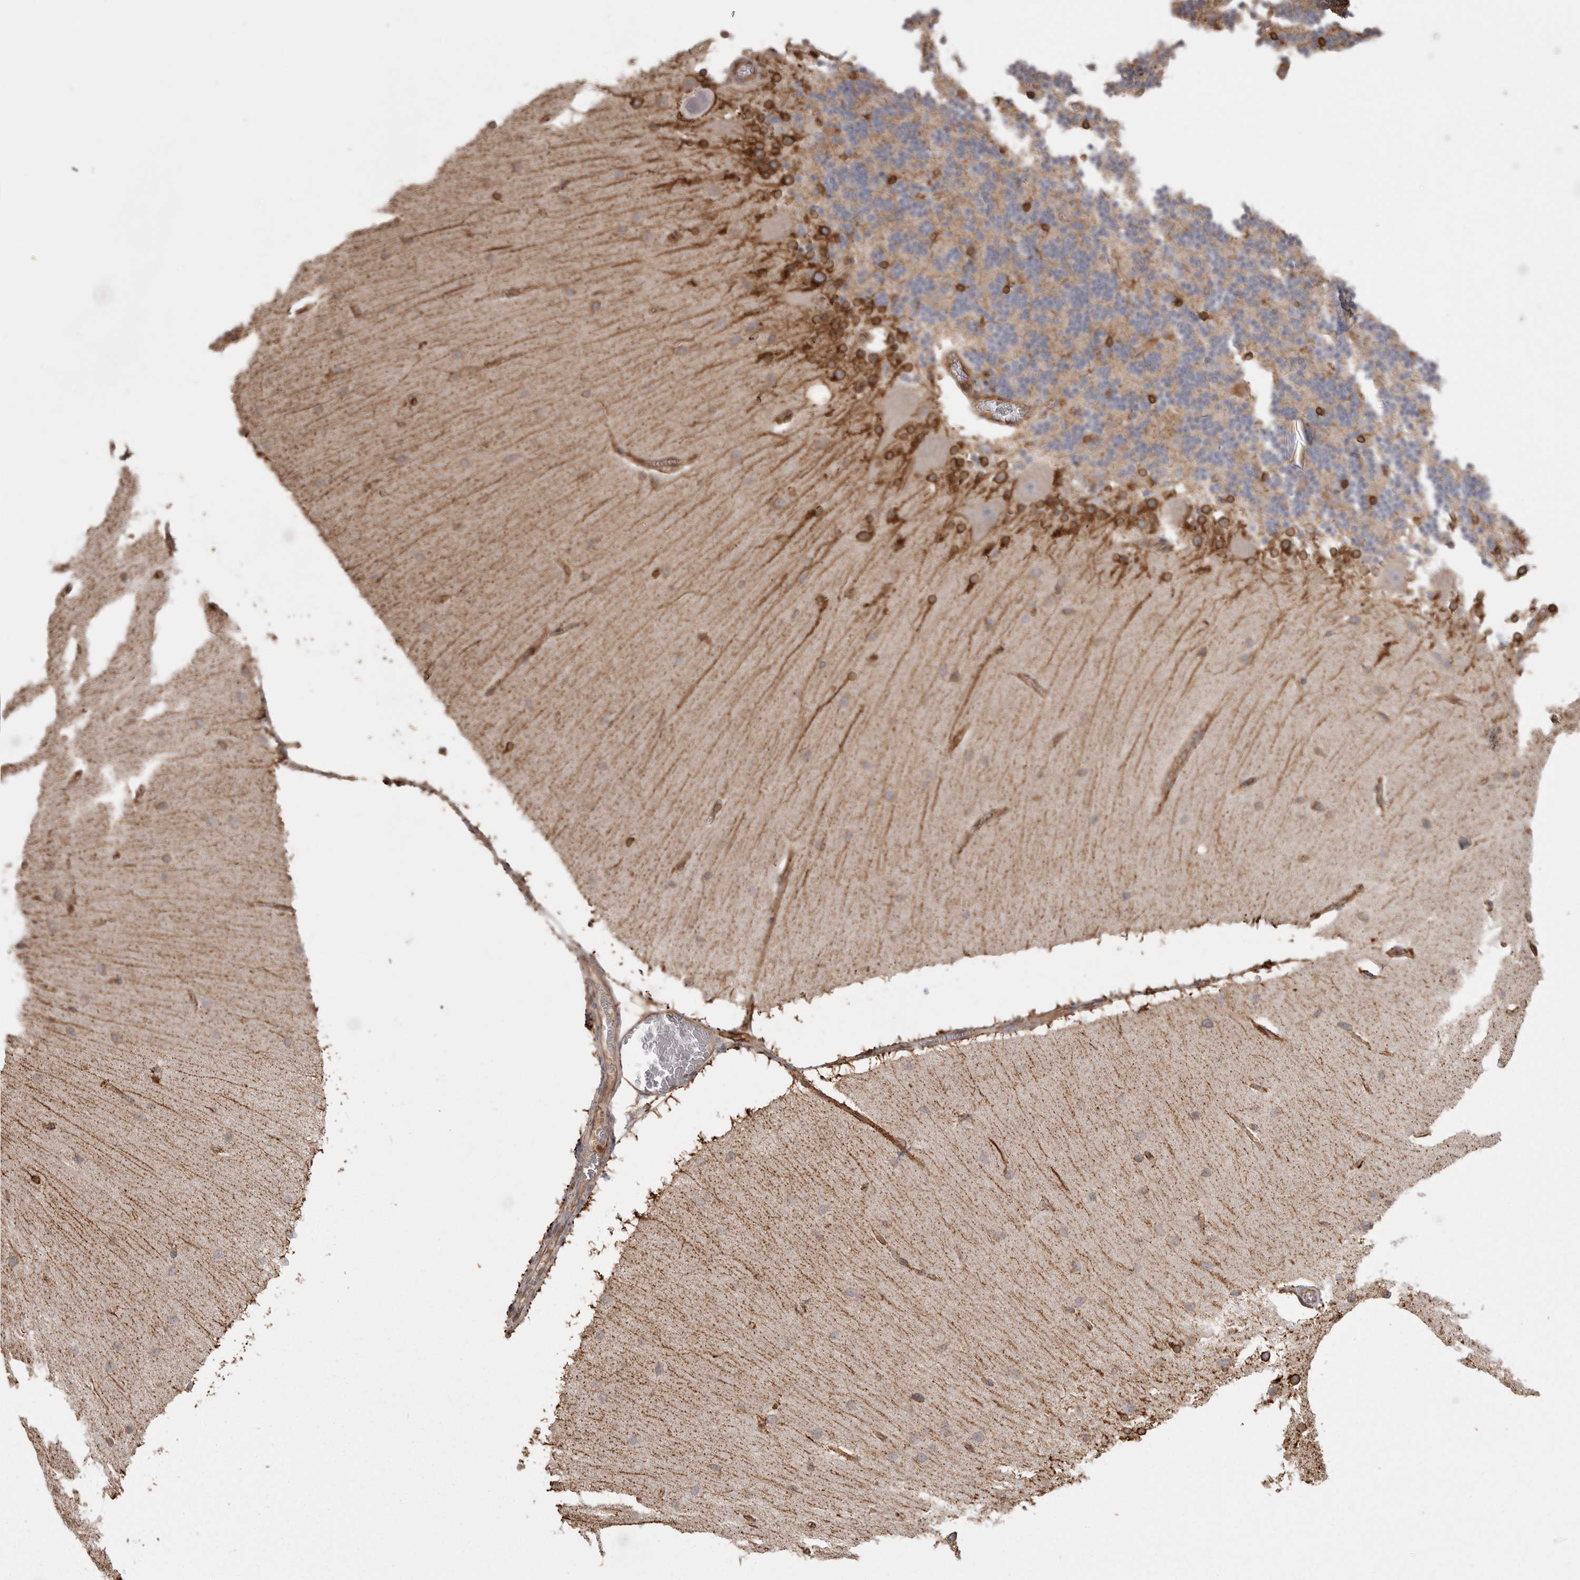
{"staining": {"intensity": "negative", "quantity": "none", "location": "none"}, "tissue": "cerebellum", "cell_type": "Cells in granular layer", "image_type": "normal", "snomed": [{"axis": "morphology", "description": "Normal tissue, NOS"}, {"axis": "topography", "description": "Cerebellum"}], "caption": "Immunohistochemistry (IHC) of normal human cerebellum displays no staining in cells in granular layer.", "gene": "PON2", "patient": {"sex": "female", "age": 54}}